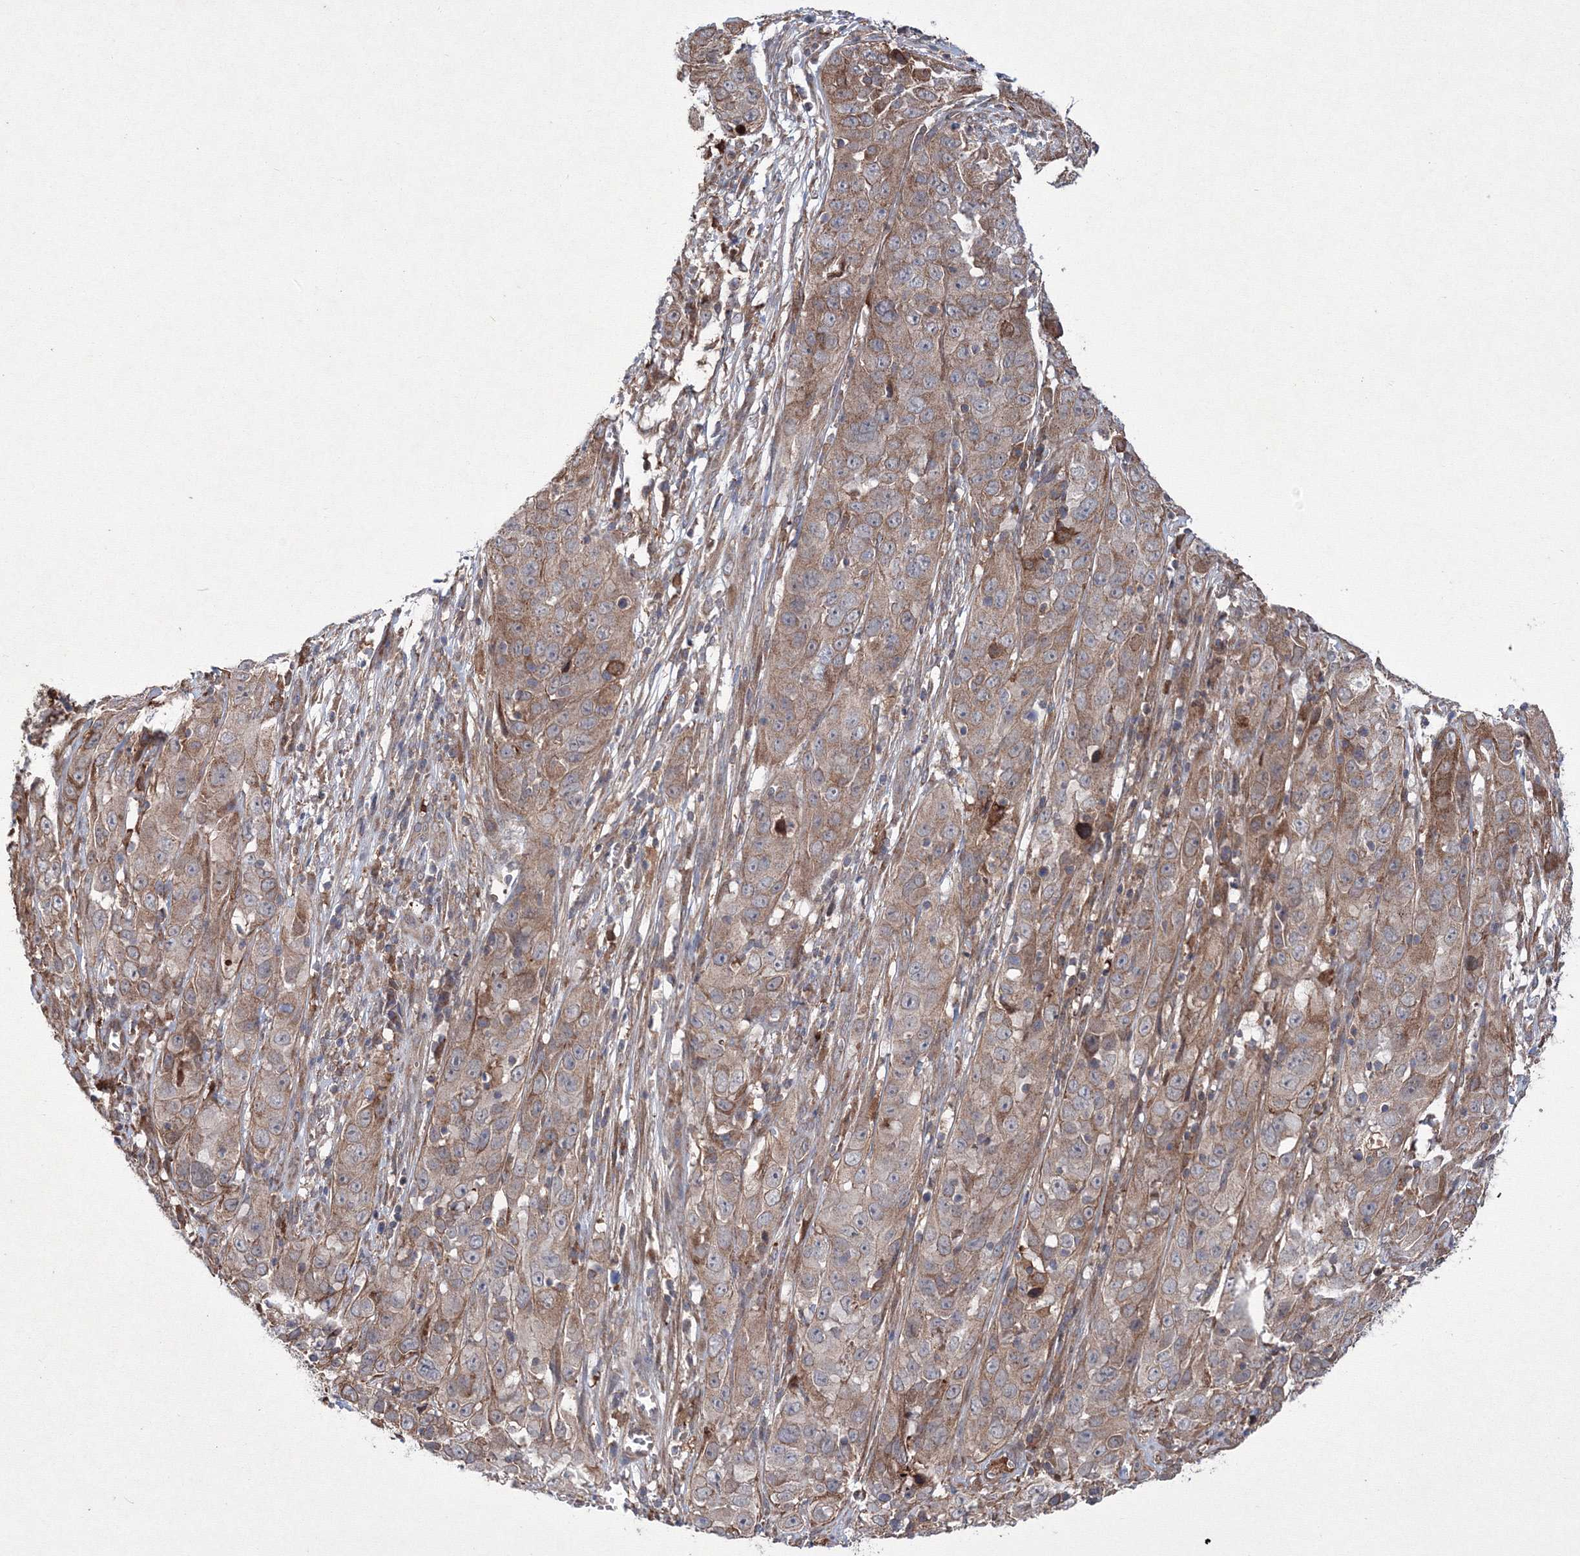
{"staining": {"intensity": "moderate", "quantity": ">75%", "location": "cytoplasmic/membranous"}, "tissue": "cervical cancer", "cell_type": "Tumor cells", "image_type": "cancer", "snomed": [{"axis": "morphology", "description": "Squamous cell carcinoma, NOS"}, {"axis": "topography", "description": "Cervix"}], "caption": "There is medium levels of moderate cytoplasmic/membranous expression in tumor cells of cervical cancer (squamous cell carcinoma), as demonstrated by immunohistochemical staining (brown color).", "gene": "RANBP3L", "patient": {"sex": "female", "age": 32}}